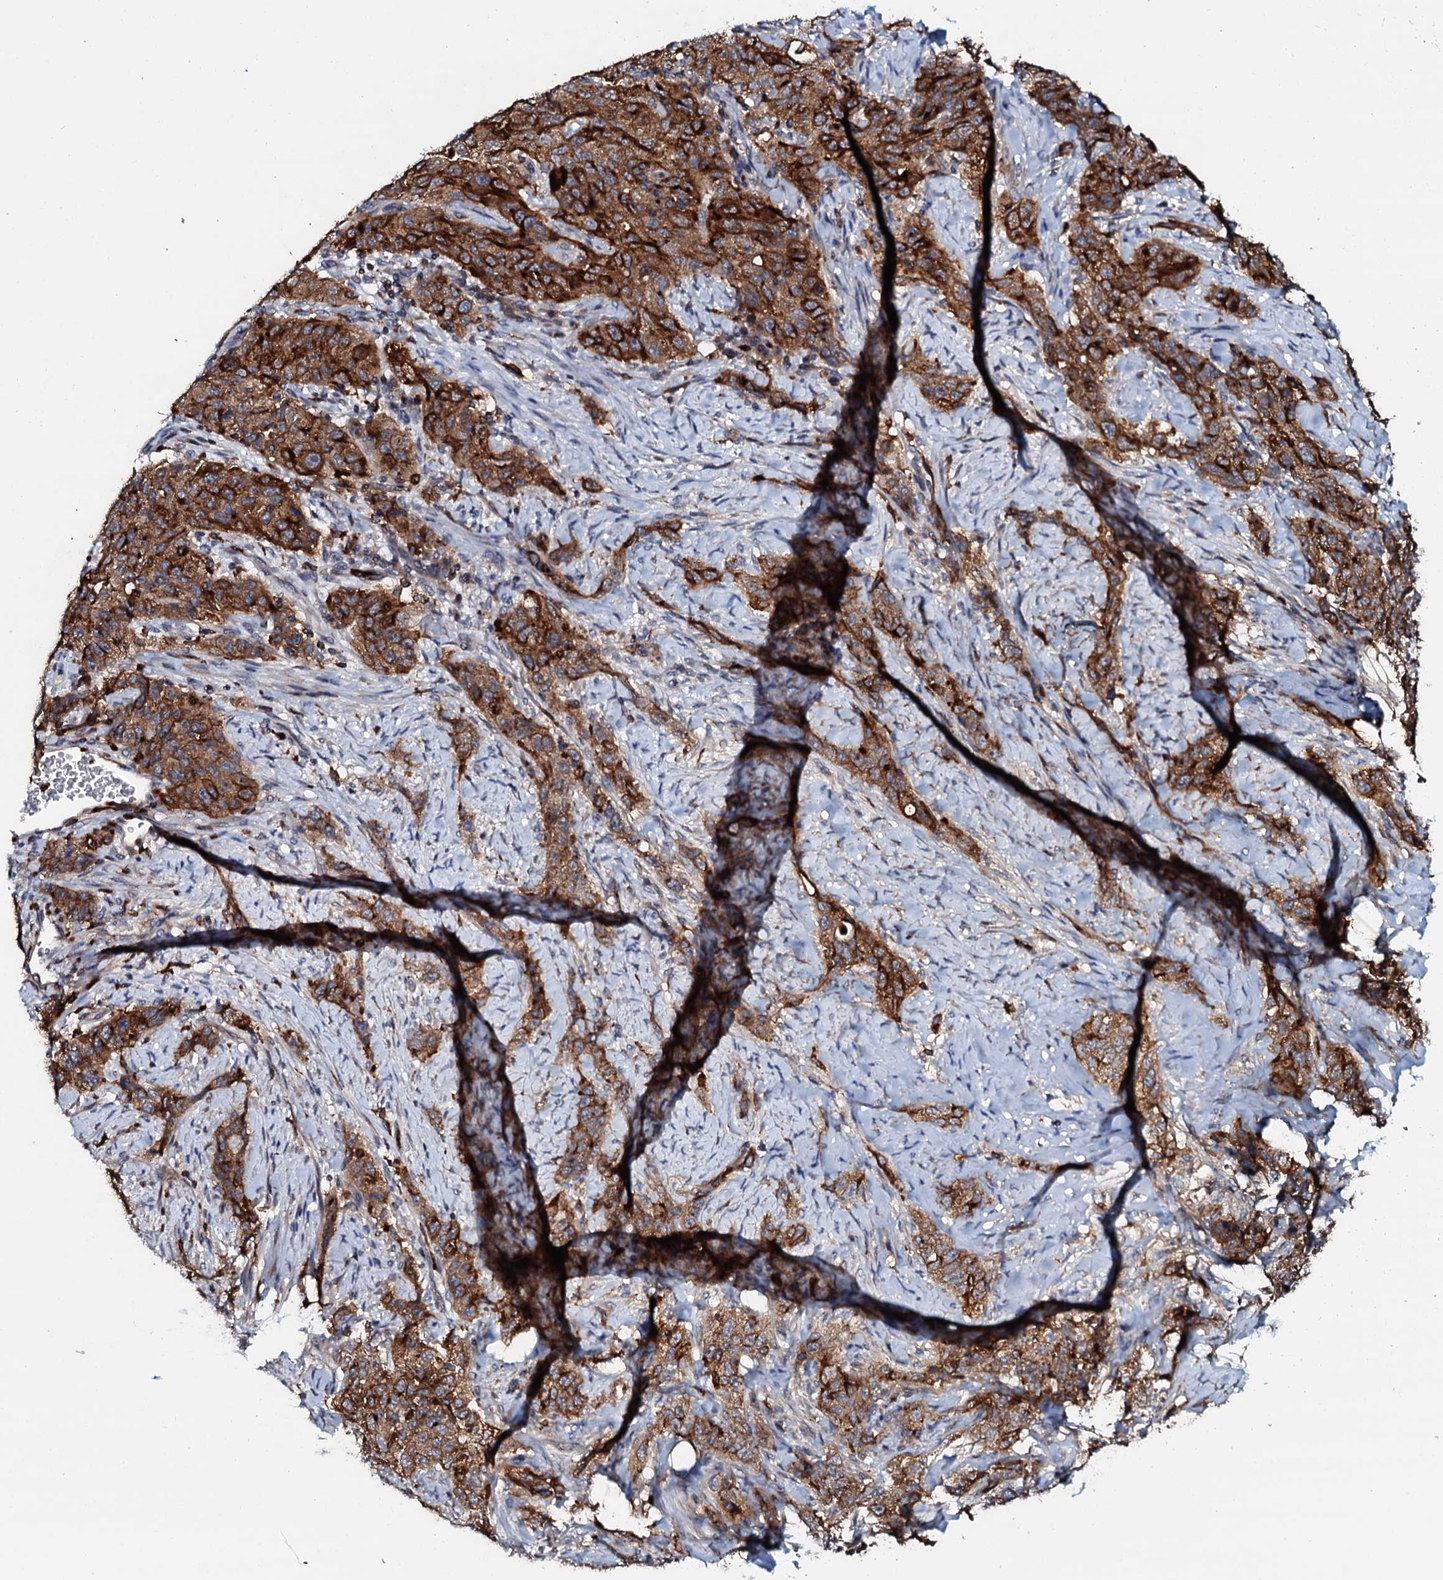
{"staining": {"intensity": "strong", "quantity": ">75%", "location": "cytoplasmic/membranous"}, "tissue": "stomach cancer", "cell_type": "Tumor cells", "image_type": "cancer", "snomed": [{"axis": "morphology", "description": "Adenocarcinoma, NOS"}, {"axis": "topography", "description": "Stomach"}], "caption": "A histopathology image showing strong cytoplasmic/membranous staining in approximately >75% of tumor cells in stomach cancer, as visualized by brown immunohistochemical staining.", "gene": "VAMP8", "patient": {"sex": "male", "age": 48}}